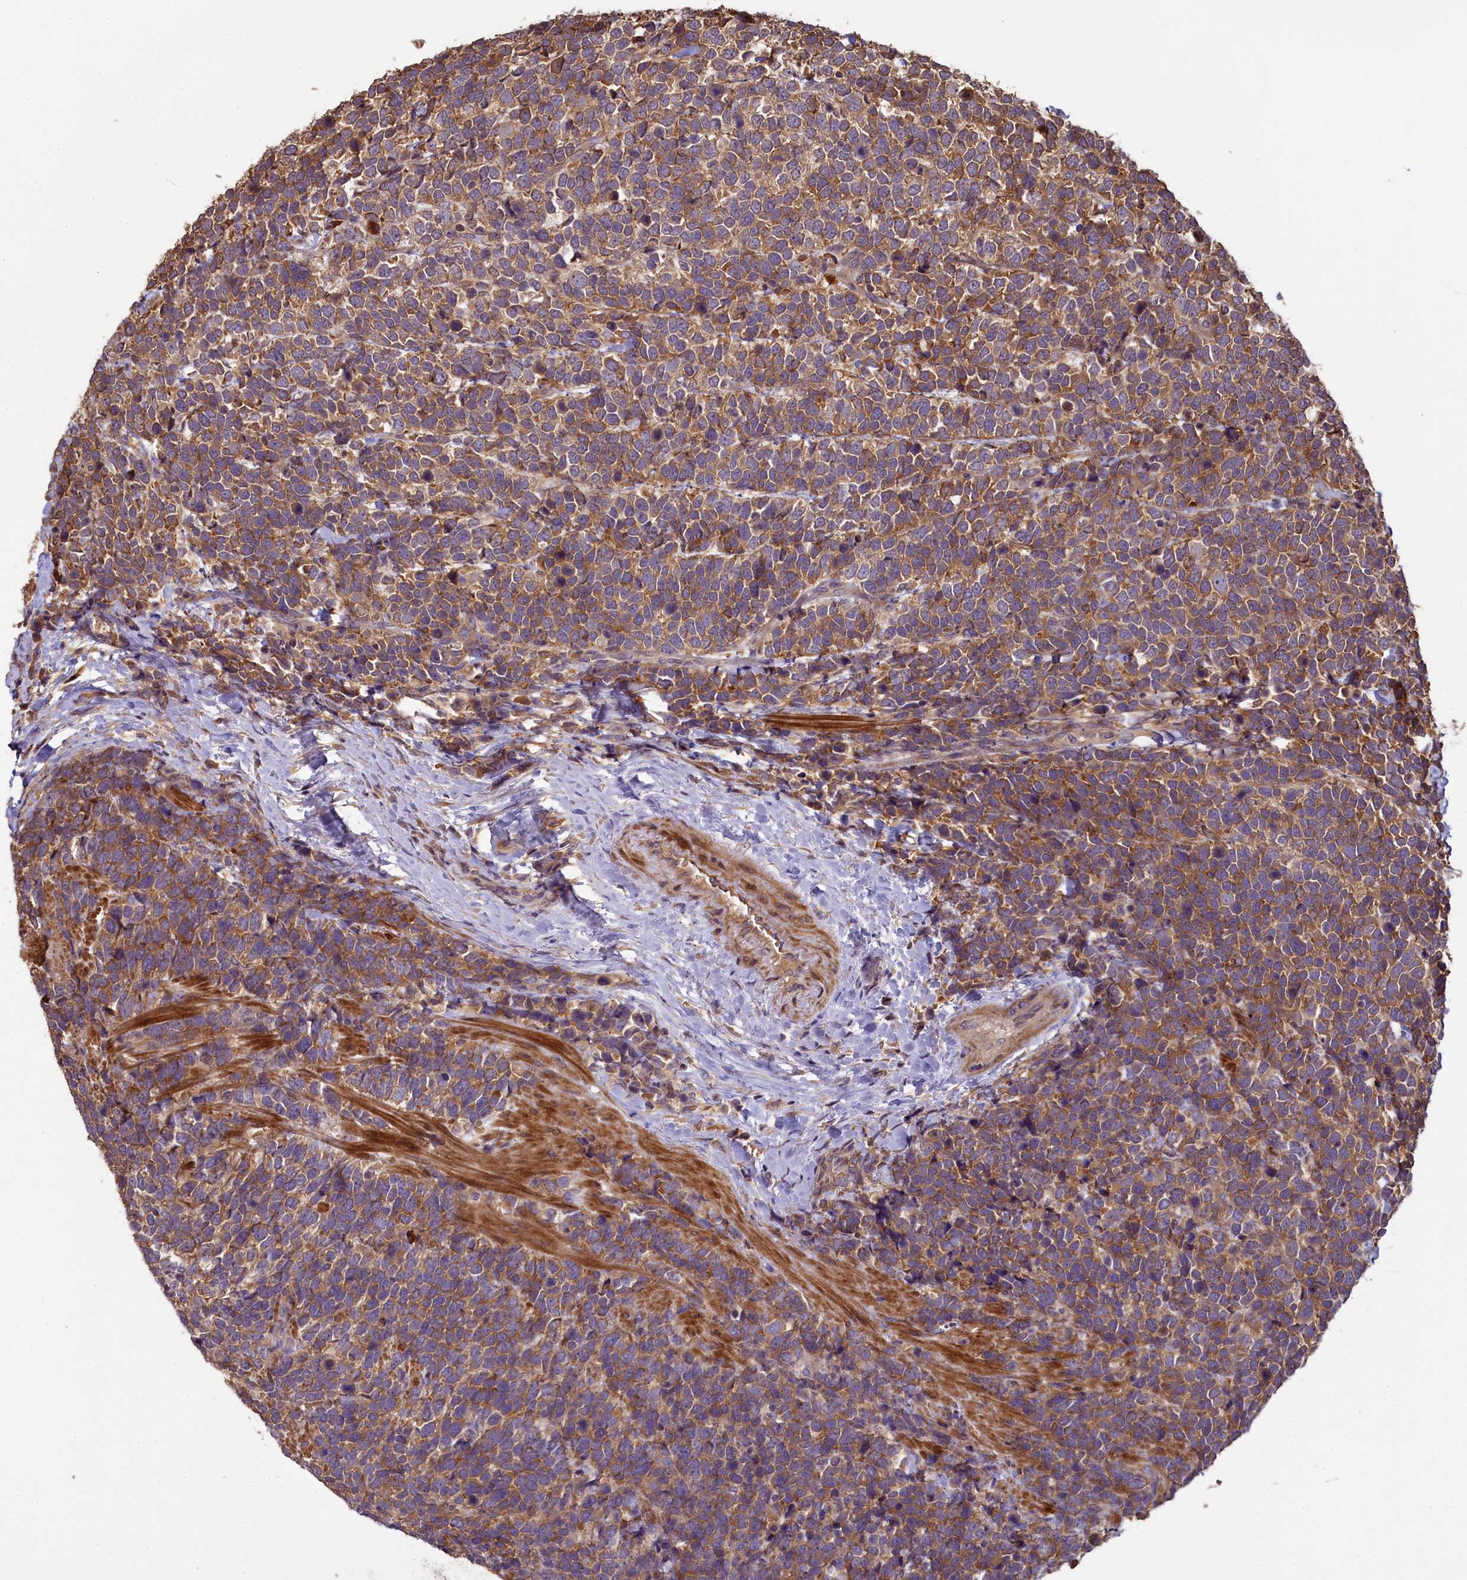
{"staining": {"intensity": "moderate", "quantity": ">75%", "location": "cytoplasmic/membranous"}, "tissue": "urothelial cancer", "cell_type": "Tumor cells", "image_type": "cancer", "snomed": [{"axis": "morphology", "description": "Urothelial carcinoma, High grade"}, {"axis": "topography", "description": "Urinary bladder"}], "caption": "IHC of human urothelial cancer demonstrates medium levels of moderate cytoplasmic/membranous expression in approximately >75% of tumor cells.", "gene": "NUDT6", "patient": {"sex": "female", "age": 82}}